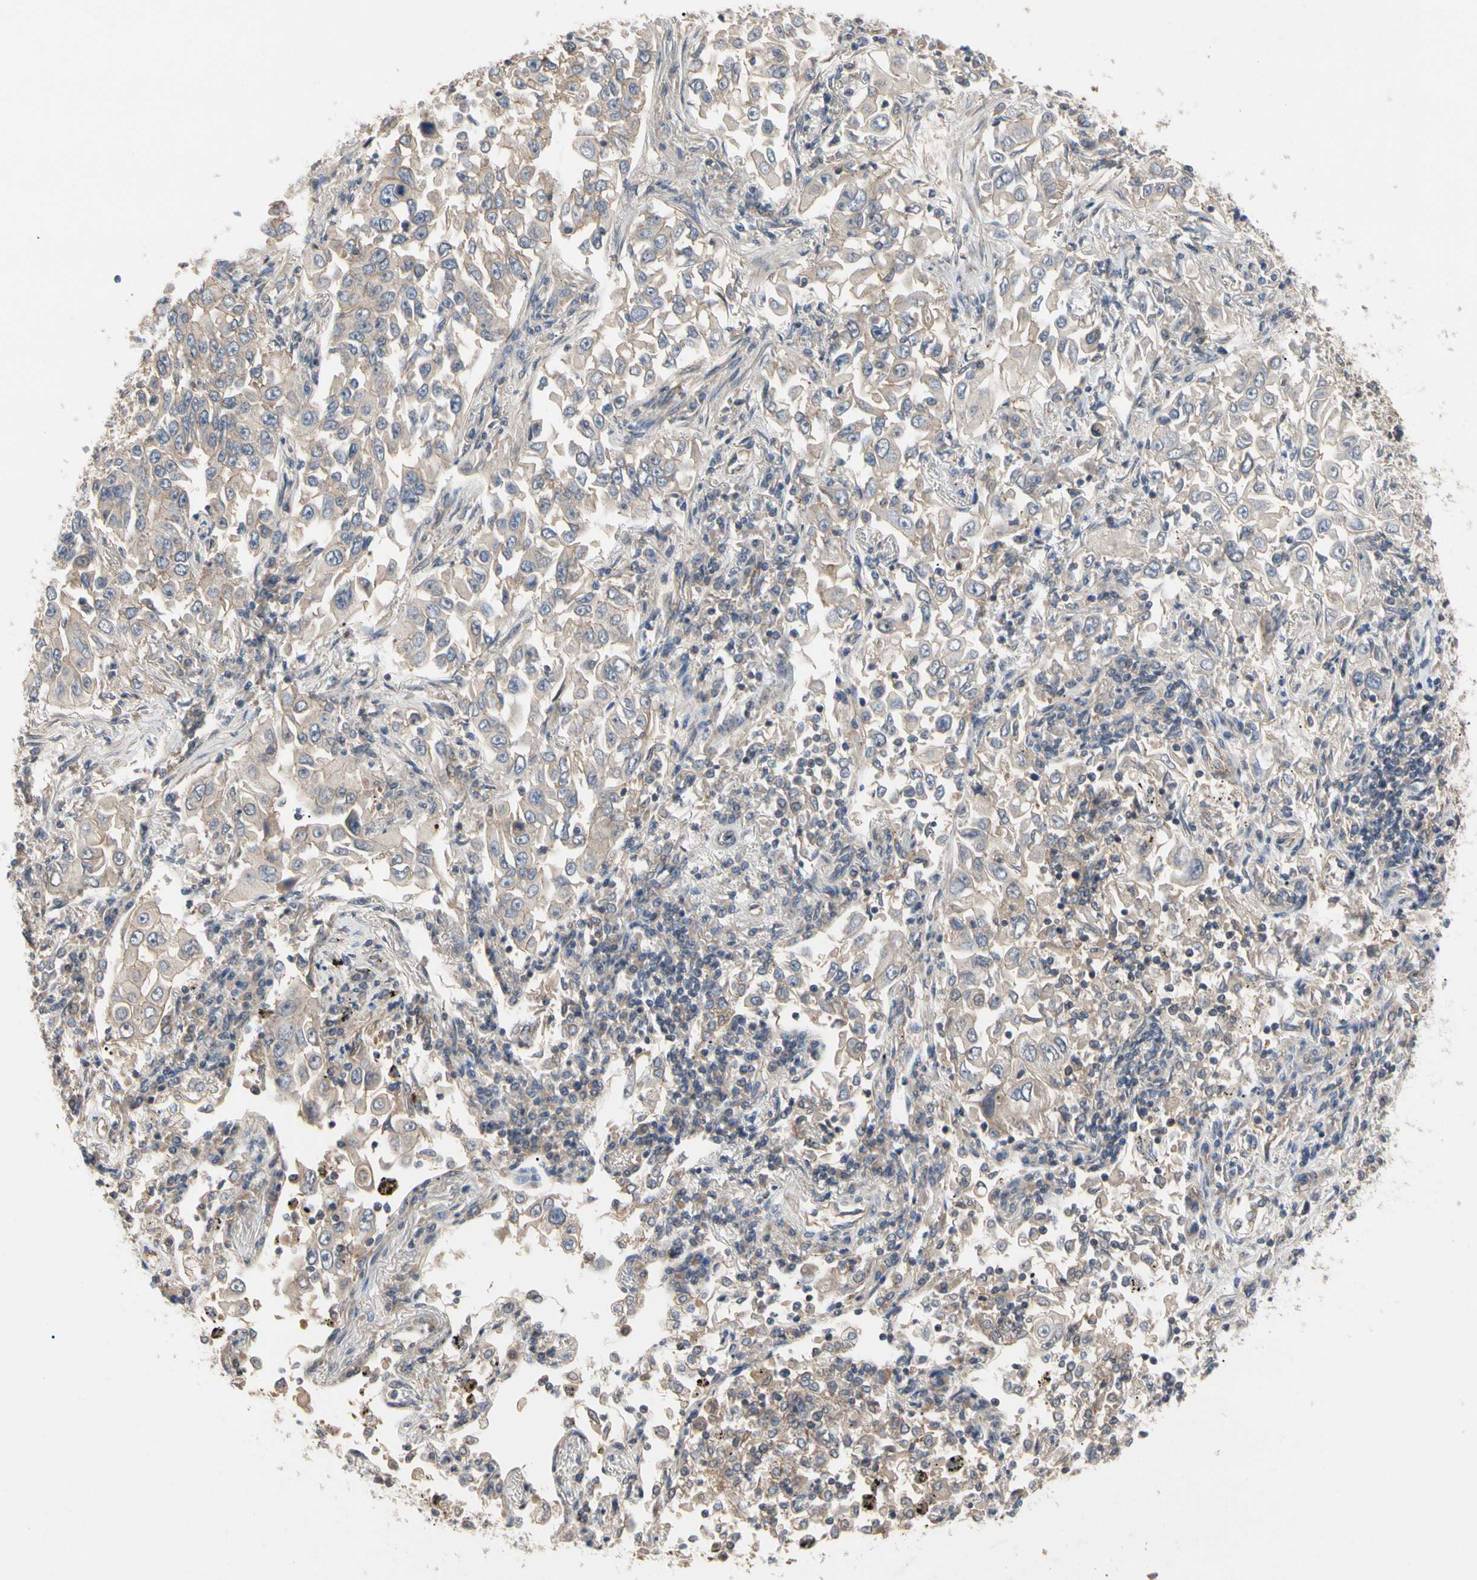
{"staining": {"intensity": "weak", "quantity": ">75%", "location": "cytoplasmic/membranous"}, "tissue": "lung cancer", "cell_type": "Tumor cells", "image_type": "cancer", "snomed": [{"axis": "morphology", "description": "Adenocarcinoma, NOS"}, {"axis": "topography", "description": "Lung"}], "caption": "Immunohistochemistry staining of lung cancer (adenocarcinoma), which exhibits low levels of weak cytoplasmic/membranous positivity in approximately >75% of tumor cells indicating weak cytoplasmic/membranous protein staining. The staining was performed using DAB (3,3'-diaminobenzidine) (brown) for protein detection and nuclei were counterstained in hematoxylin (blue).", "gene": "DPP8", "patient": {"sex": "male", "age": 84}}